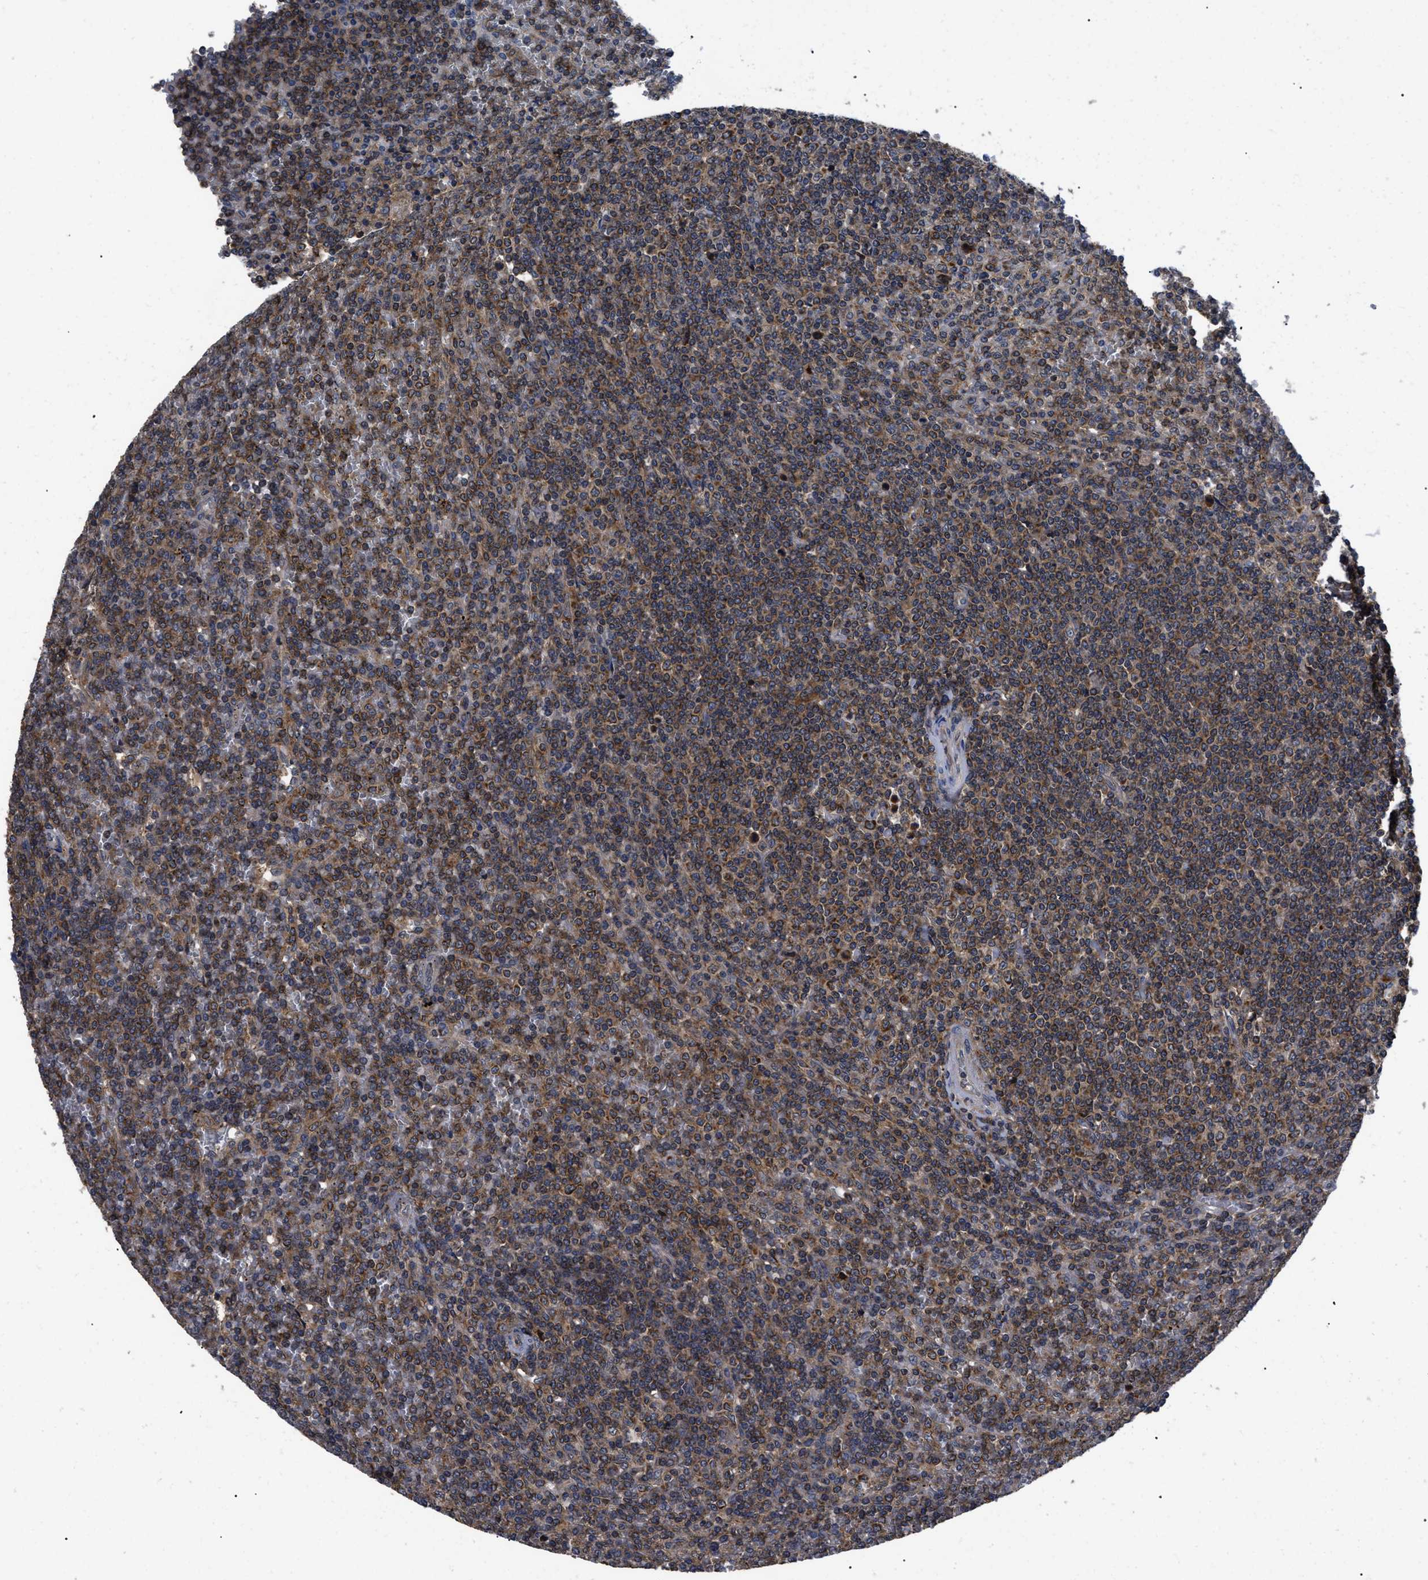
{"staining": {"intensity": "moderate", "quantity": ">75%", "location": "cytoplasmic/membranous"}, "tissue": "lymphoma", "cell_type": "Tumor cells", "image_type": "cancer", "snomed": [{"axis": "morphology", "description": "Malignant lymphoma, non-Hodgkin's type, Low grade"}, {"axis": "topography", "description": "Spleen"}], "caption": "A photomicrograph of human lymphoma stained for a protein demonstrates moderate cytoplasmic/membranous brown staining in tumor cells.", "gene": "LRRC3", "patient": {"sex": "female", "age": 19}}